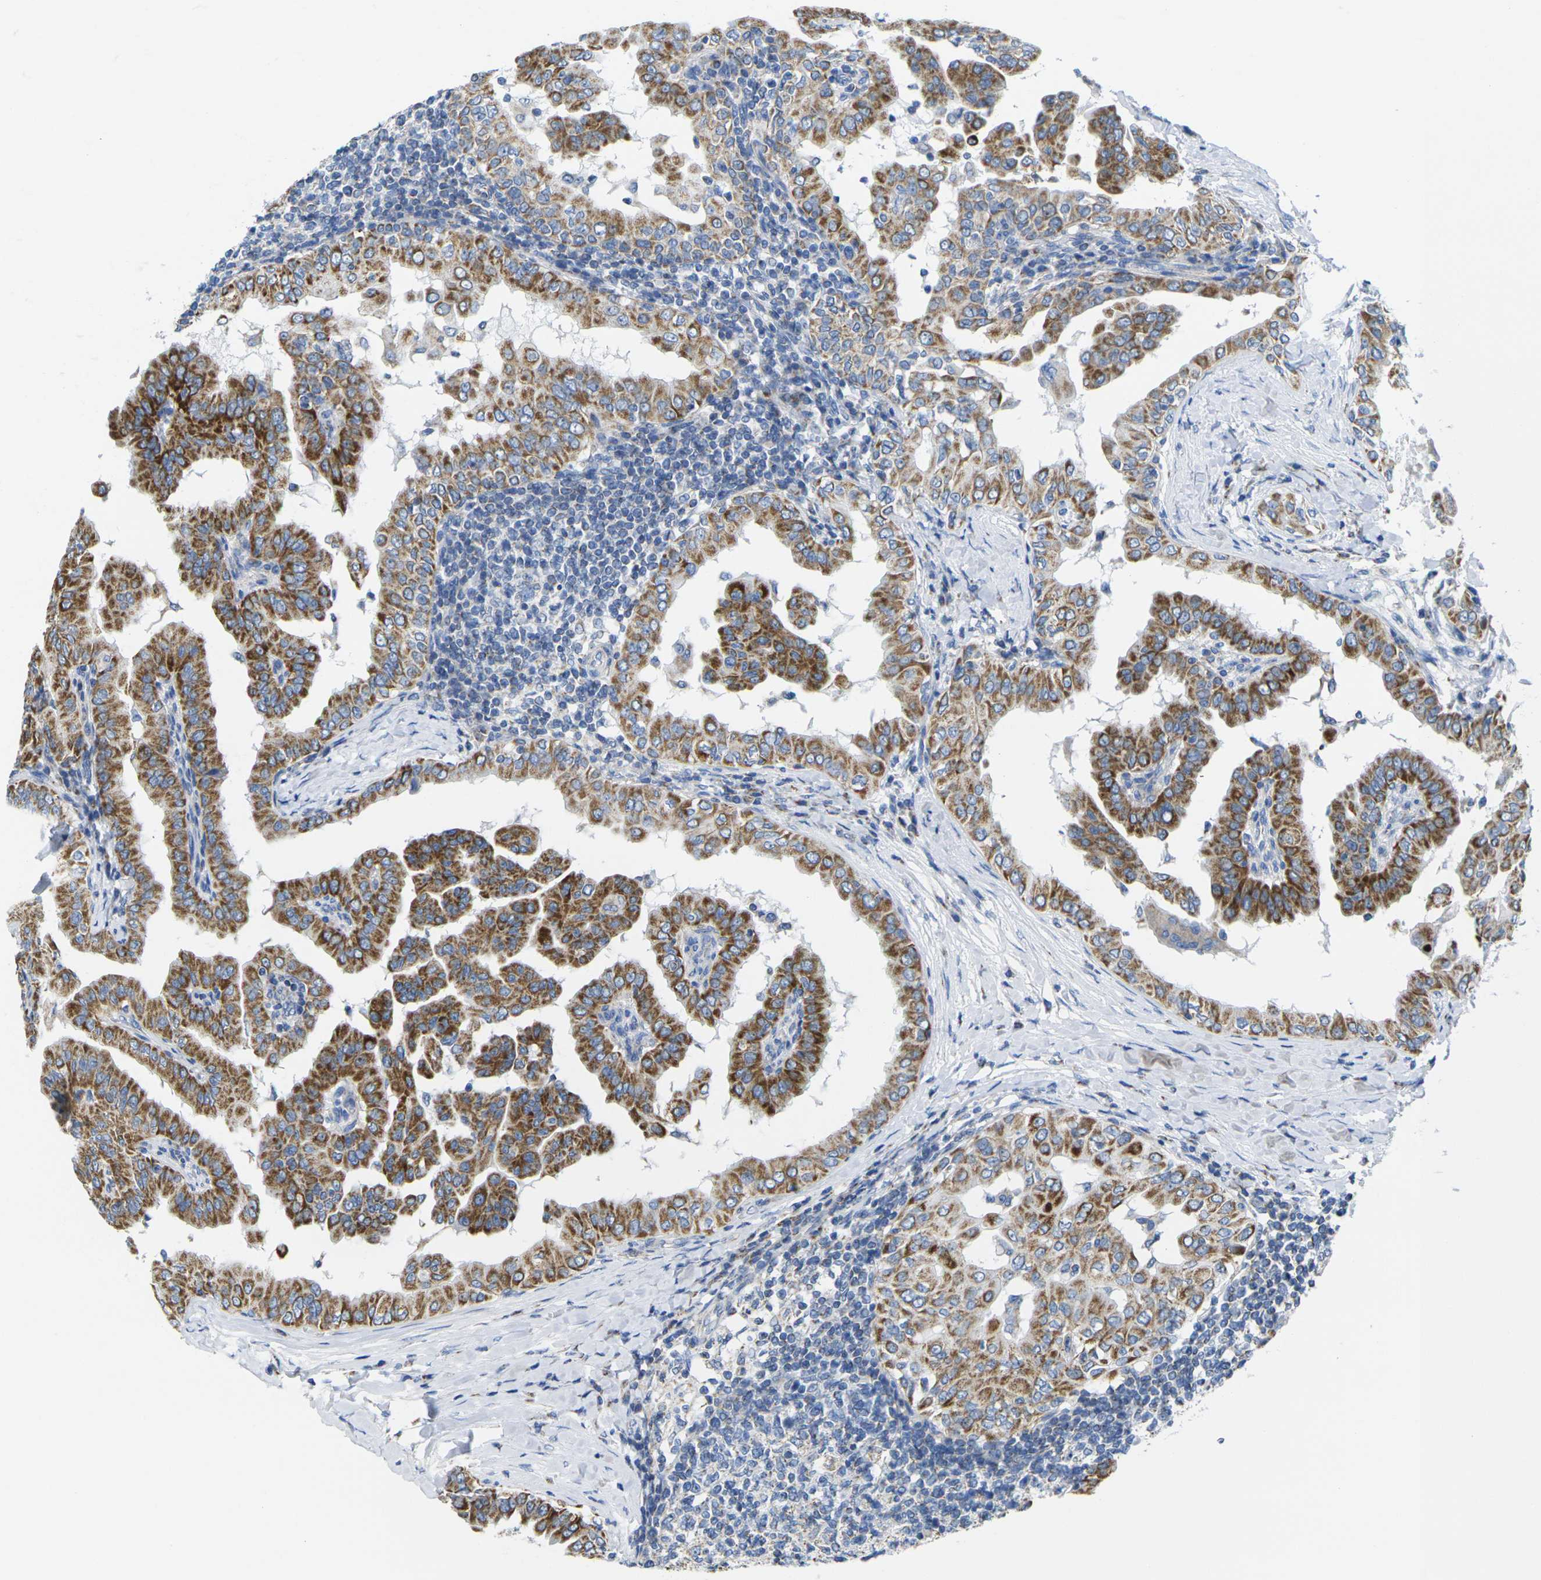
{"staining": {"intensity": "strong", "quantity": ">75%", "location": "cytoplasmic/membranous"}, "tissue": "thyroid cancer", "cell_type": "Tumor cells", "image_type": "cancer", "snomed": [{"axis": "morphology", "description": "Papillary adenocarcinoma, NOS"}, {"axis": "topography", "description": "Thyroid gland"}], "caption": "DAB immunohistochemical staining of thyroid papillary adenocarcinoma displays strong cytoplasmic/membranous protein staining in about >75% of tumor cells. Using DAB (3,3'-diaminobenzidine) (brown) and hematoxylin (blue) stains, captured at high magnification using brightfield microscopy.", "gene": "TMEM204", "patient": {"sex": "male", "age": 33}}